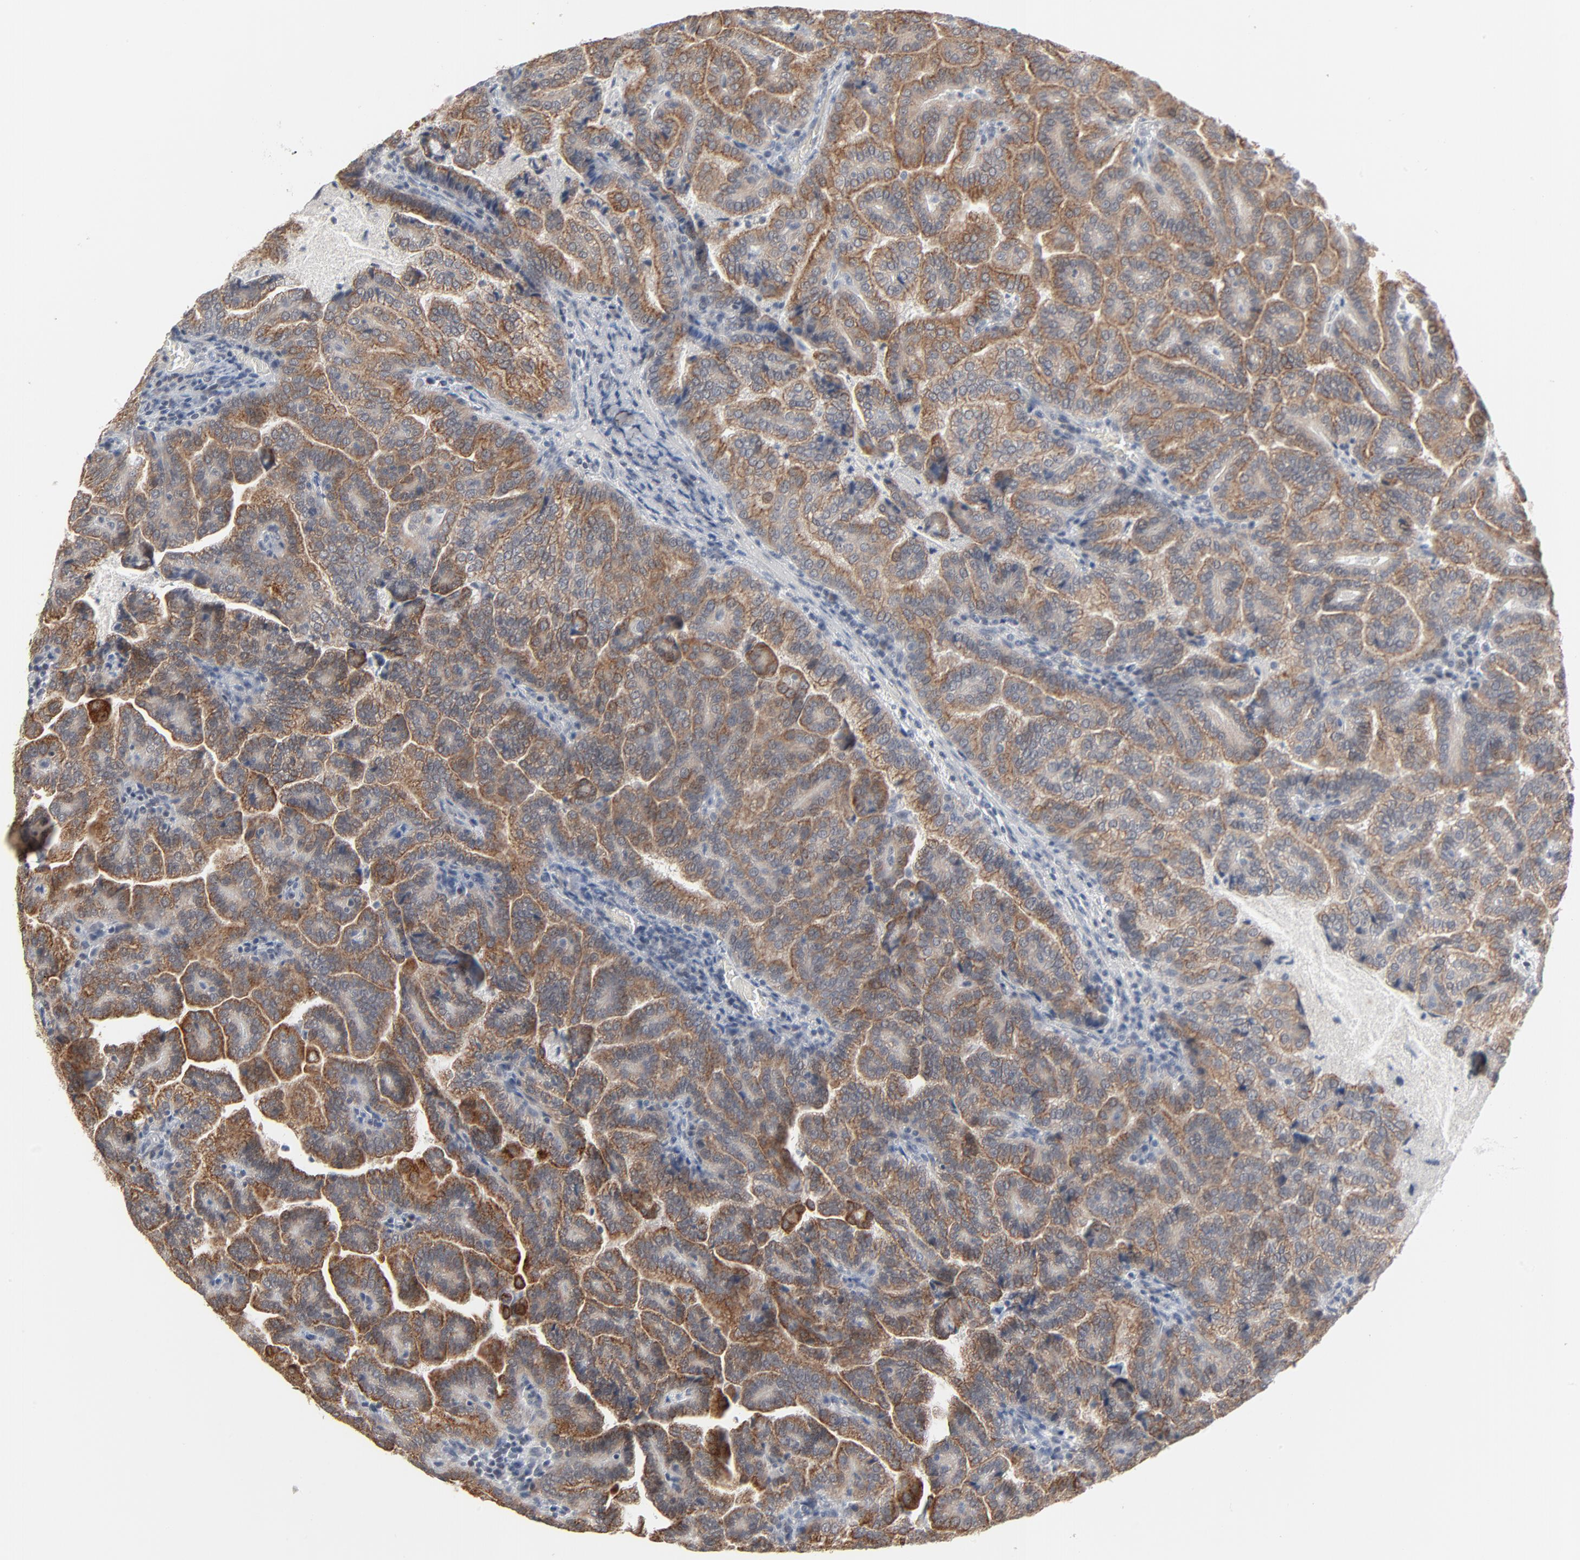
{"staining": {"intensity": "moderate", "quantity": ">75%", "location": "cytoplasmic/membranous"}, "tissue": "renal cancer", "cell_type": "Tumor cells", "image_type": "cancer", "snomed": [{"axis": "morphology", "description": "Adenocarcinoma, NOS"}, {"axis": "topography", "description": "Kidney"}], "caption": "Human renal cancer (adenocarcinoma) stained with a protein marker reveals moderate staining in tumor cells.", "gene": "ITPR3", "patient": {"sex": "male", "age": 61}}